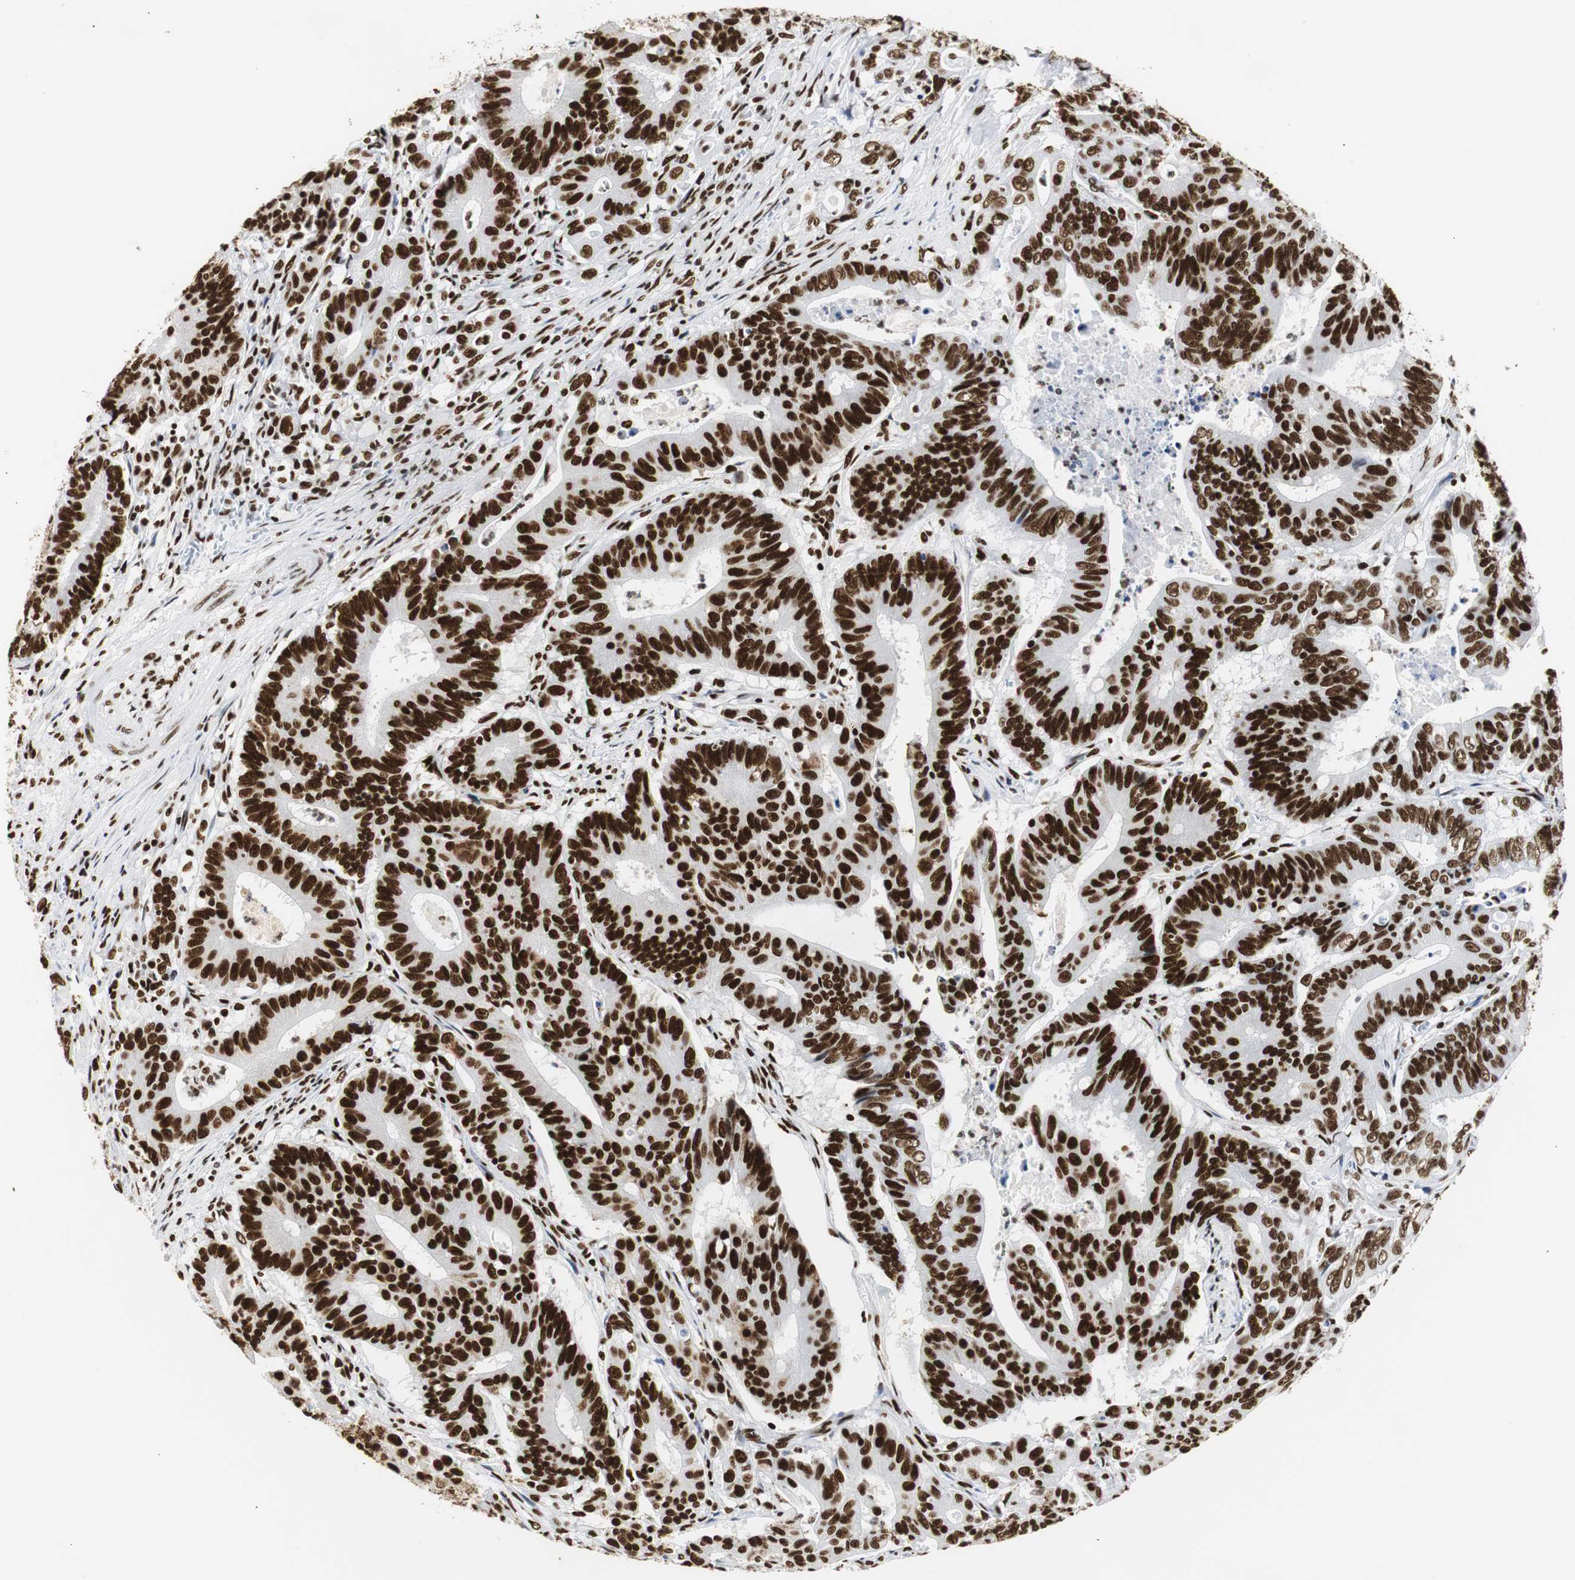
{"staining": {"intensity": "strong", "quantity": ">75%", "location": "nuclear"}, "tissue": "colorectal cancer", "cell_type": "Tumor cells", "image_type": "cancer", "snomed": [{"axis": "morphology", "description": "Adenocarcinoma, NOS"}, {"axis": "topography", "description": "Colon"}], "caption": "A brown stain labels strong nuclear expression of a protein in adenocarcinoma (colorectal) tumor cells. The protein of interest is stained brown, and the nuclei are stained in blue (DAB (3,3'-diaminobenzidine) IHC with brightfield microscopy, high magnification).", "gene": "HNRNPH2", "patient": {"sex": "male", "age": 45}}